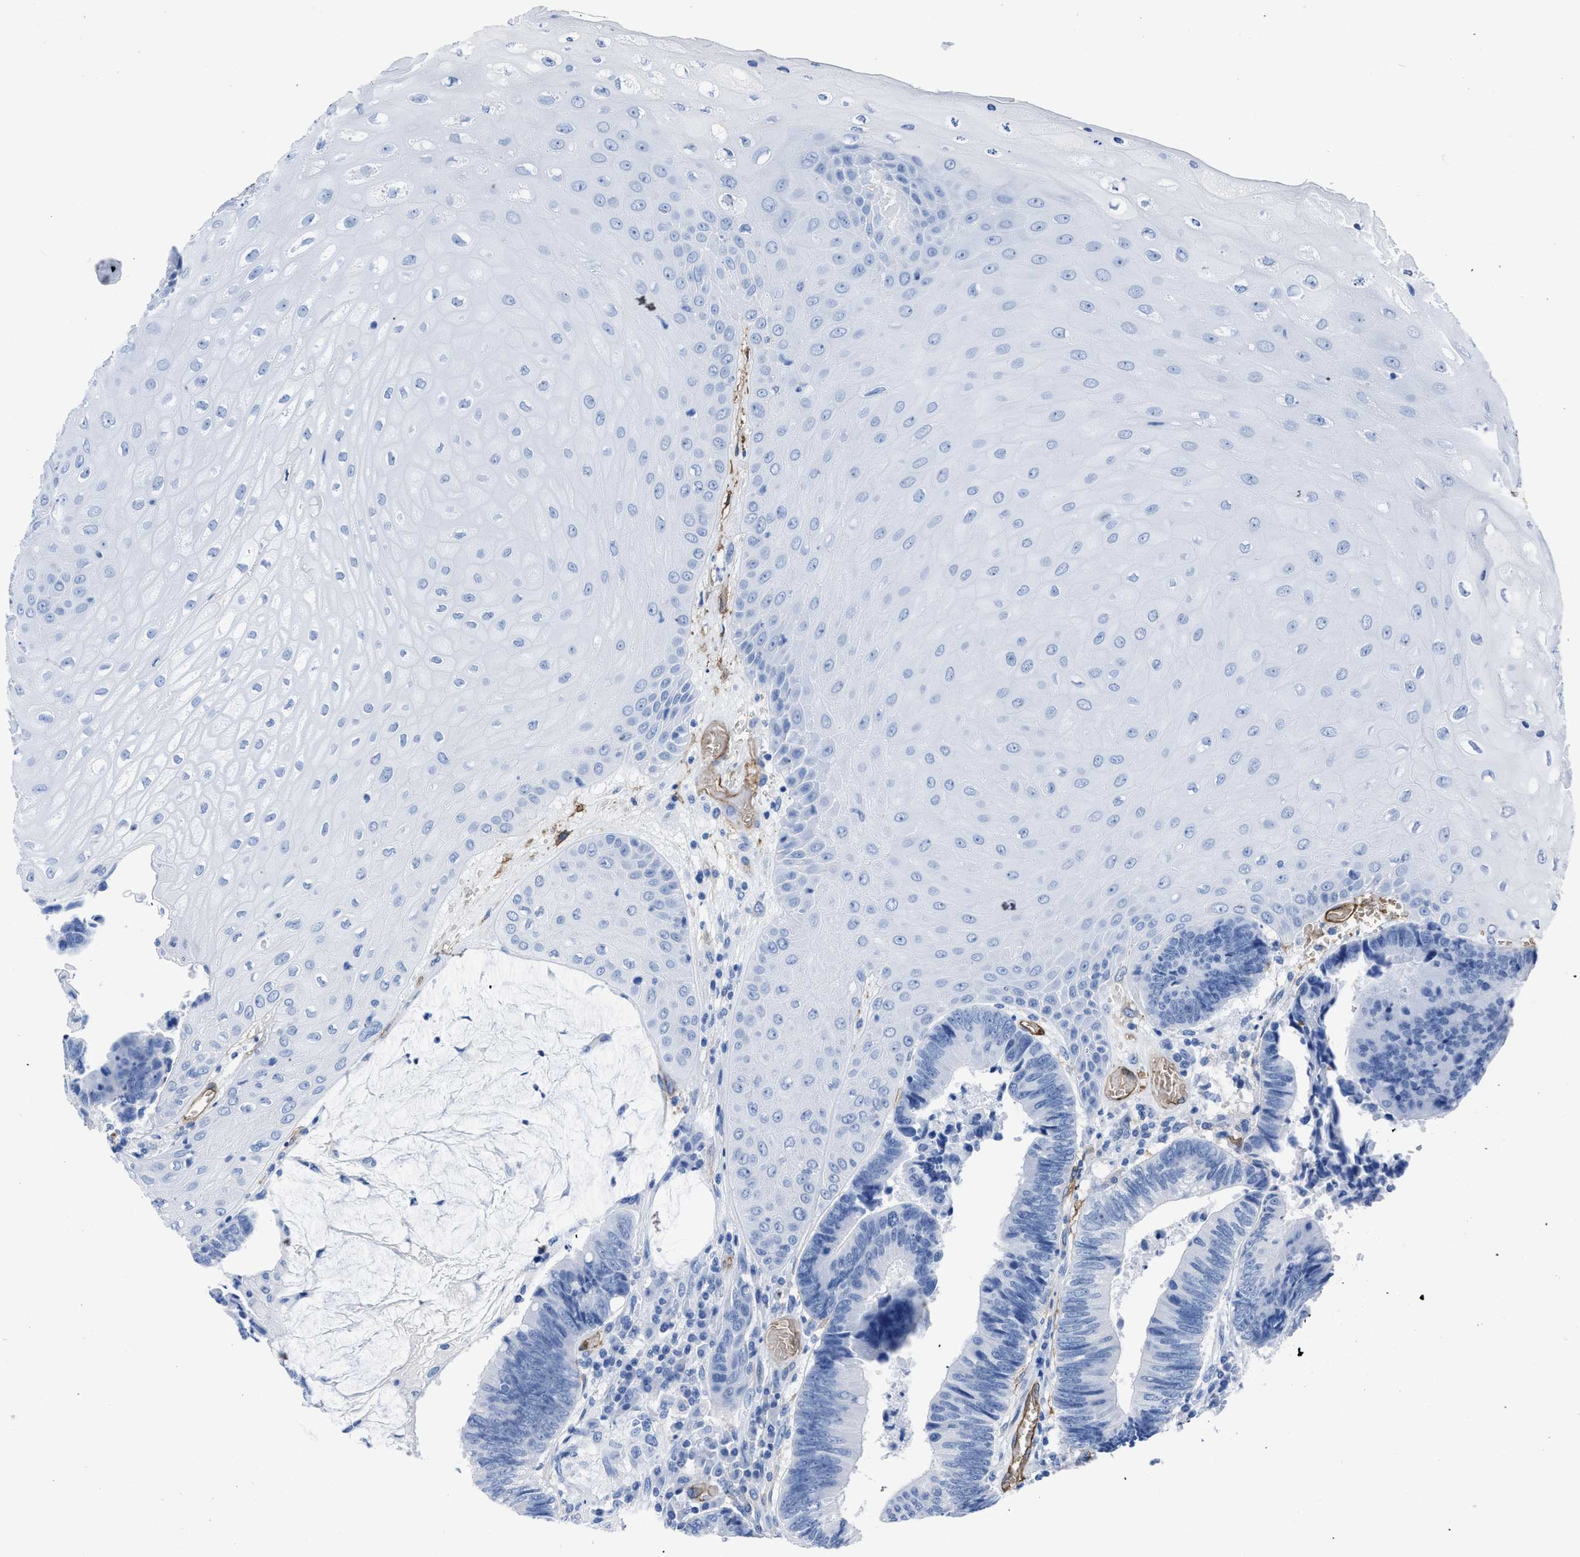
{"staining": {"intensity": "negative", "quantity": "none", "location": "none"}, "tissue": "colorectal cancer", "cell_type": "Tumor cells", "image_type": "cancer", "snomed": [{"axis": "morphology", "description": "Adenocarcinoma, NOS"}, {"axis": "topography", "description": "Rectum"}, {"axis": "topography", "description": "Anal"}], "caption": "Photomicrograph shows no significant protein expression in tumor cells of colorectal adenocarcinoma.", "gene": "AQP1", "patient": {"sex": "female", "age": 89}}